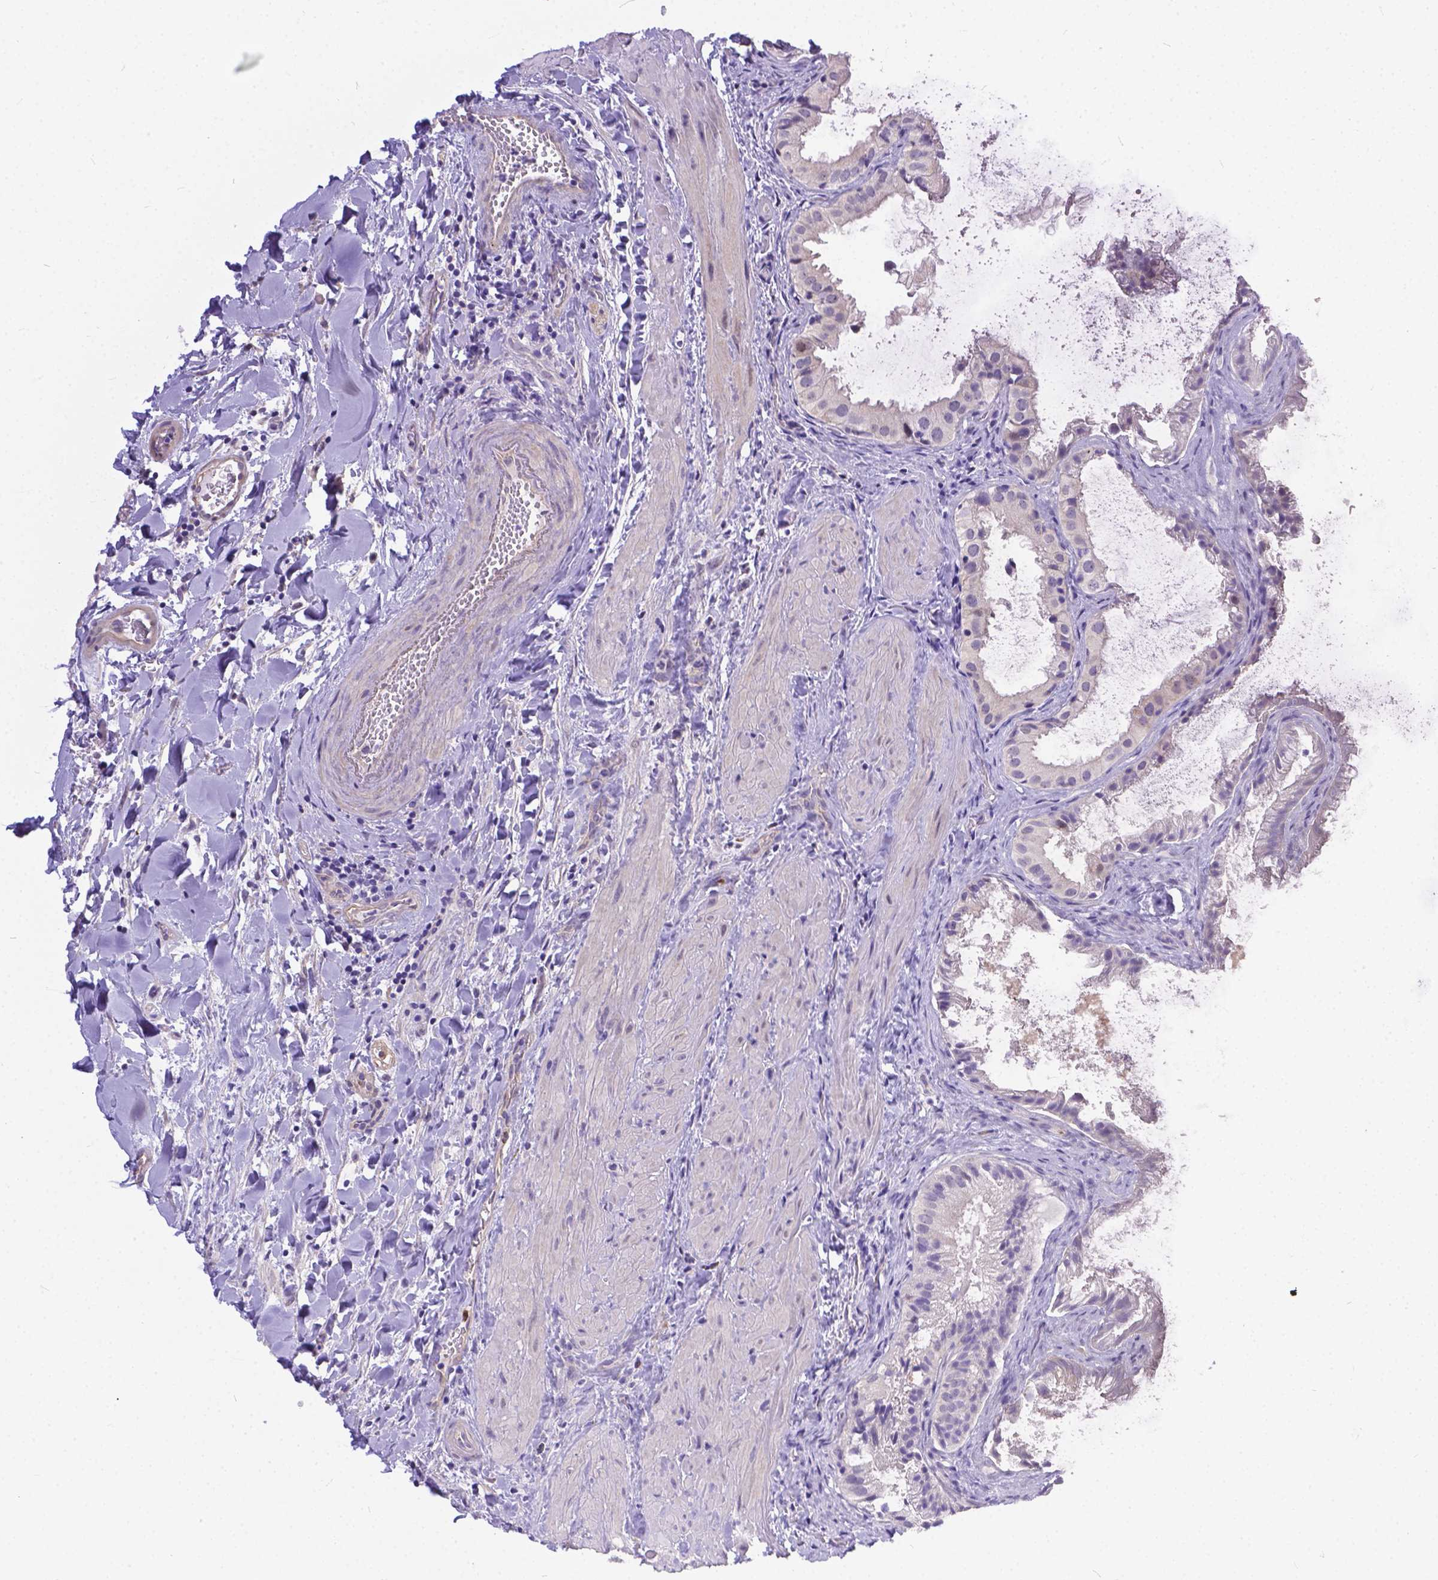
{"staining": {"intensity": "weak", "quantity": "<25%", "location": "cytoplasmic/membranous"}, "tissue": "gallbladder", "cell_type": "Glandular cells", "image_type": "normal", "snomed": [{"axis": "morphology", "description": "Normal tissue, NOS"}, {"axis": "topography", "description": "Gallbladder"}], "caption": "This is an immunohistochemistry histopathology image of unremarkable gallbladder. There is no staining in glandular cells.", "gene": "DLEC1", "patient": {"sex": "male", "age": 70}}